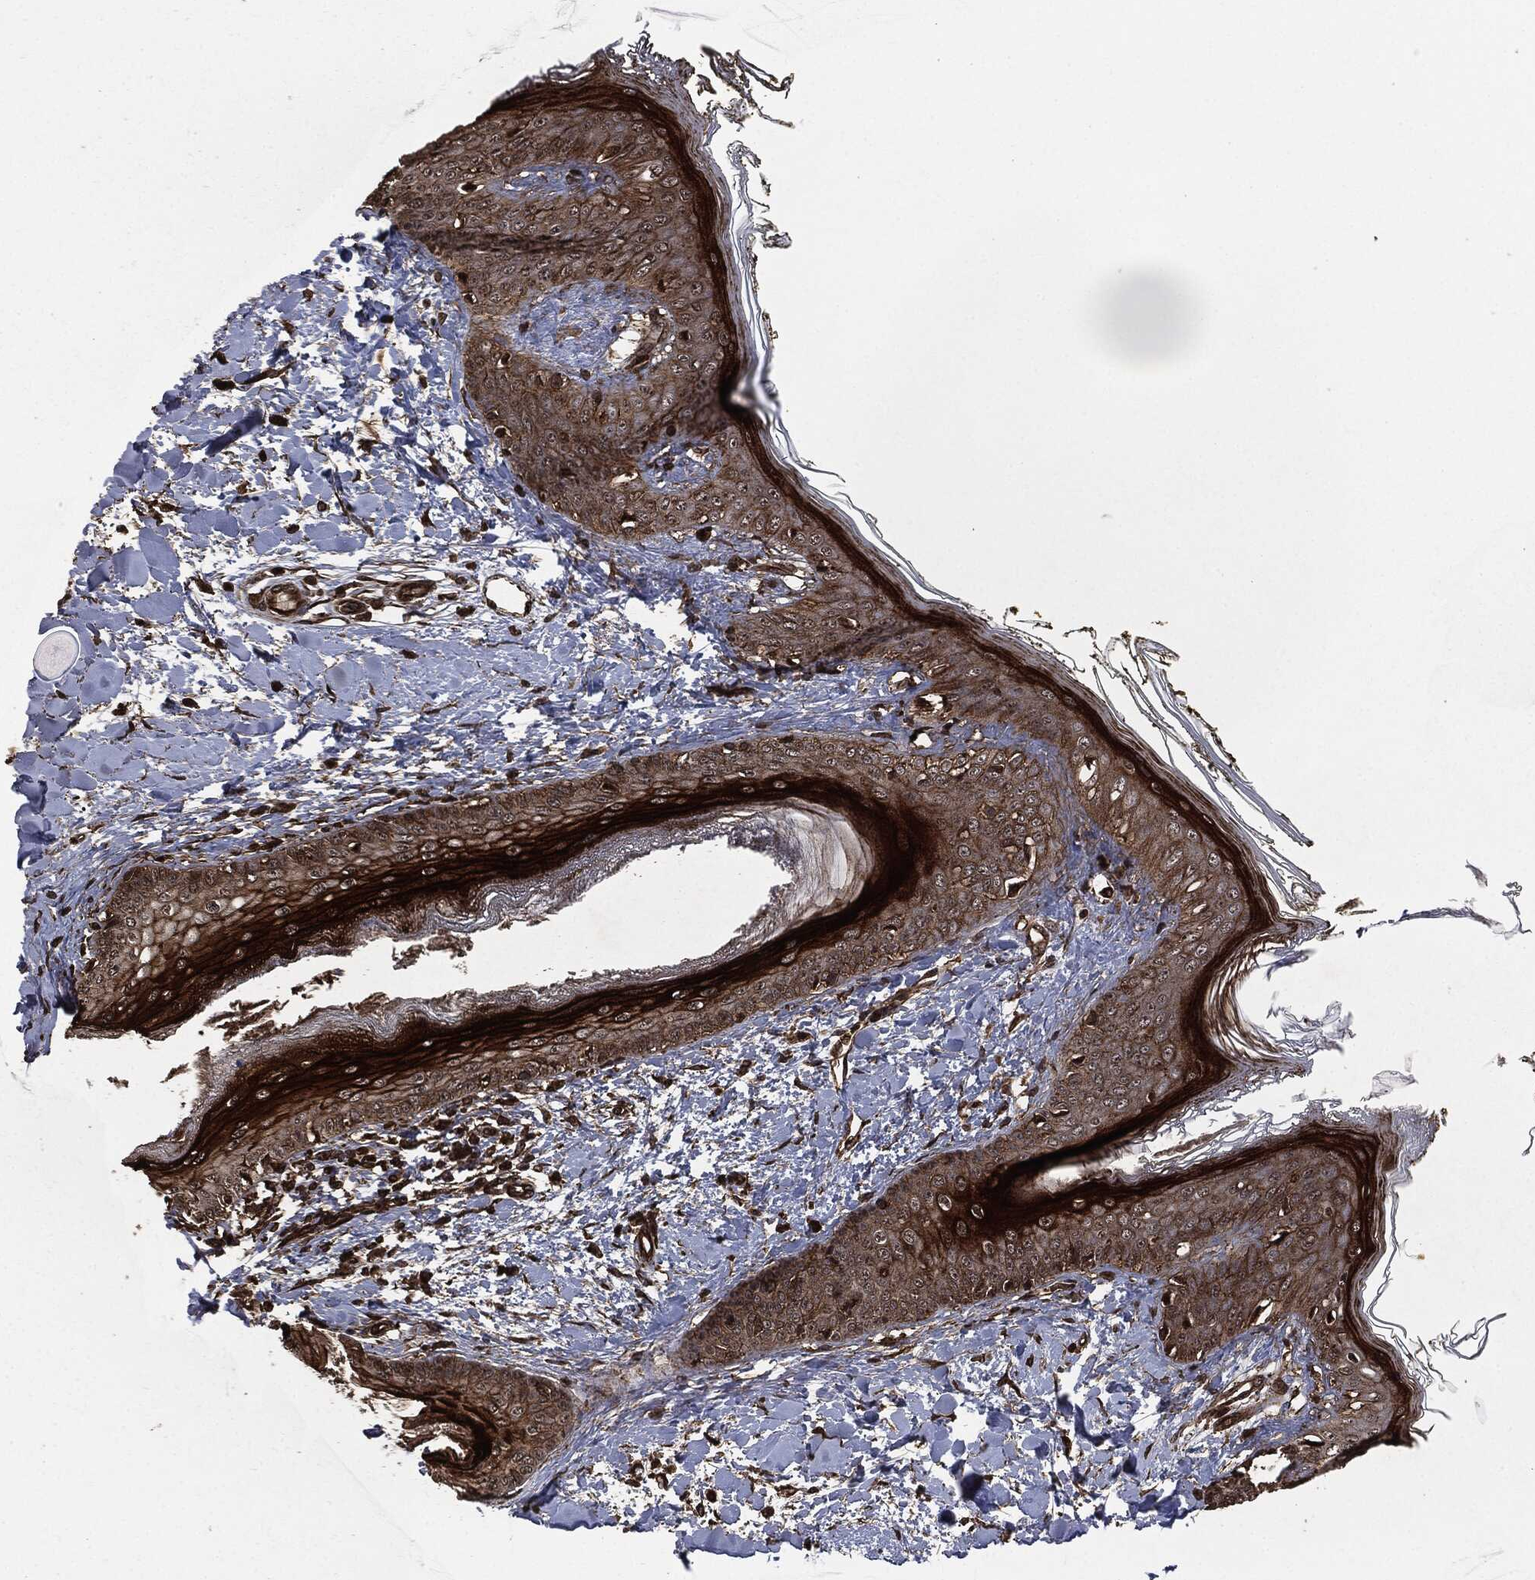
{"staining": {"intensity": "strong", "quantity": ">75%", "location": "cytoplasmic/membranous"}, "tissue": "skin", "cell_type": "Fibroblasts", "image_type": "normal", "snomed": [{"axis": "morphology", "description": "Normal tissue, NOS"}, {"axis": "morphology", "description": "Malignant melanoma, NOS"}, {"axis": "topography", "description": "Skin"}], "caption": "A brown stain labels strong cytoplasmic/membranous positivity of a protein in fibroblasts of benign skin.", "gene": "HRAS", "patient": {"sex": "female", "age": 34}}